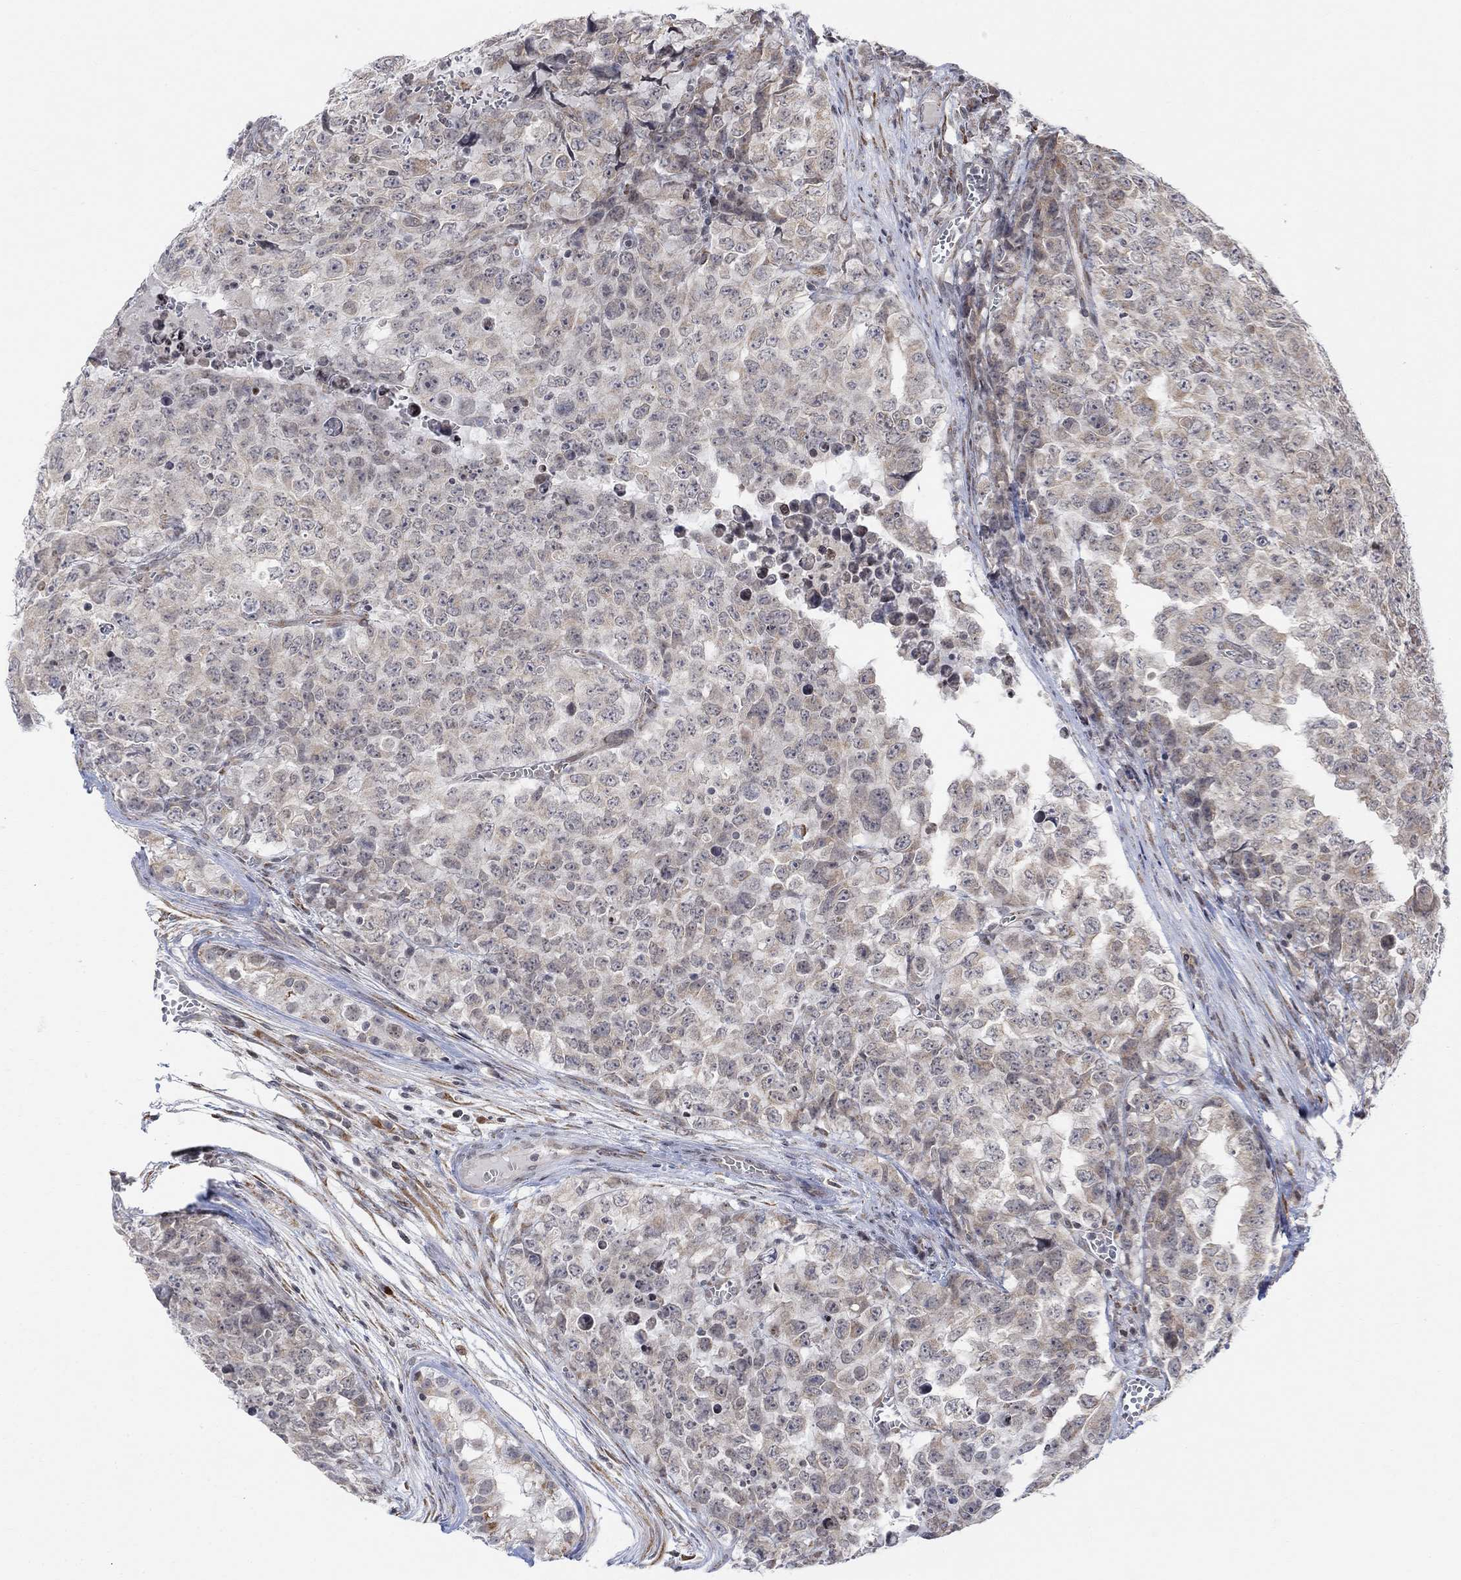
{"staining": {"intensity": "weak", "quantity": "<25%", "location": "cytoplasmic/membranous"}, "tissue": "testis cancer", "cell_type": "Tumor cells", "image_type": "cancer", "snomed": [{"axis": "morphology", "description": "Carcinoma, Embryonal, NOS"}, {"axis": "topography", "description": "Testis"}], "caption": "This micrograph is of testis cancer (embryonal carcinoma) stained with immunohistochemistry to label a protein in brown with the nuclei are counter-stained blue. There is no staining in tumor cells.", "gene": "ABHD14A", "patient": {"sex": "male", "age": 23}}